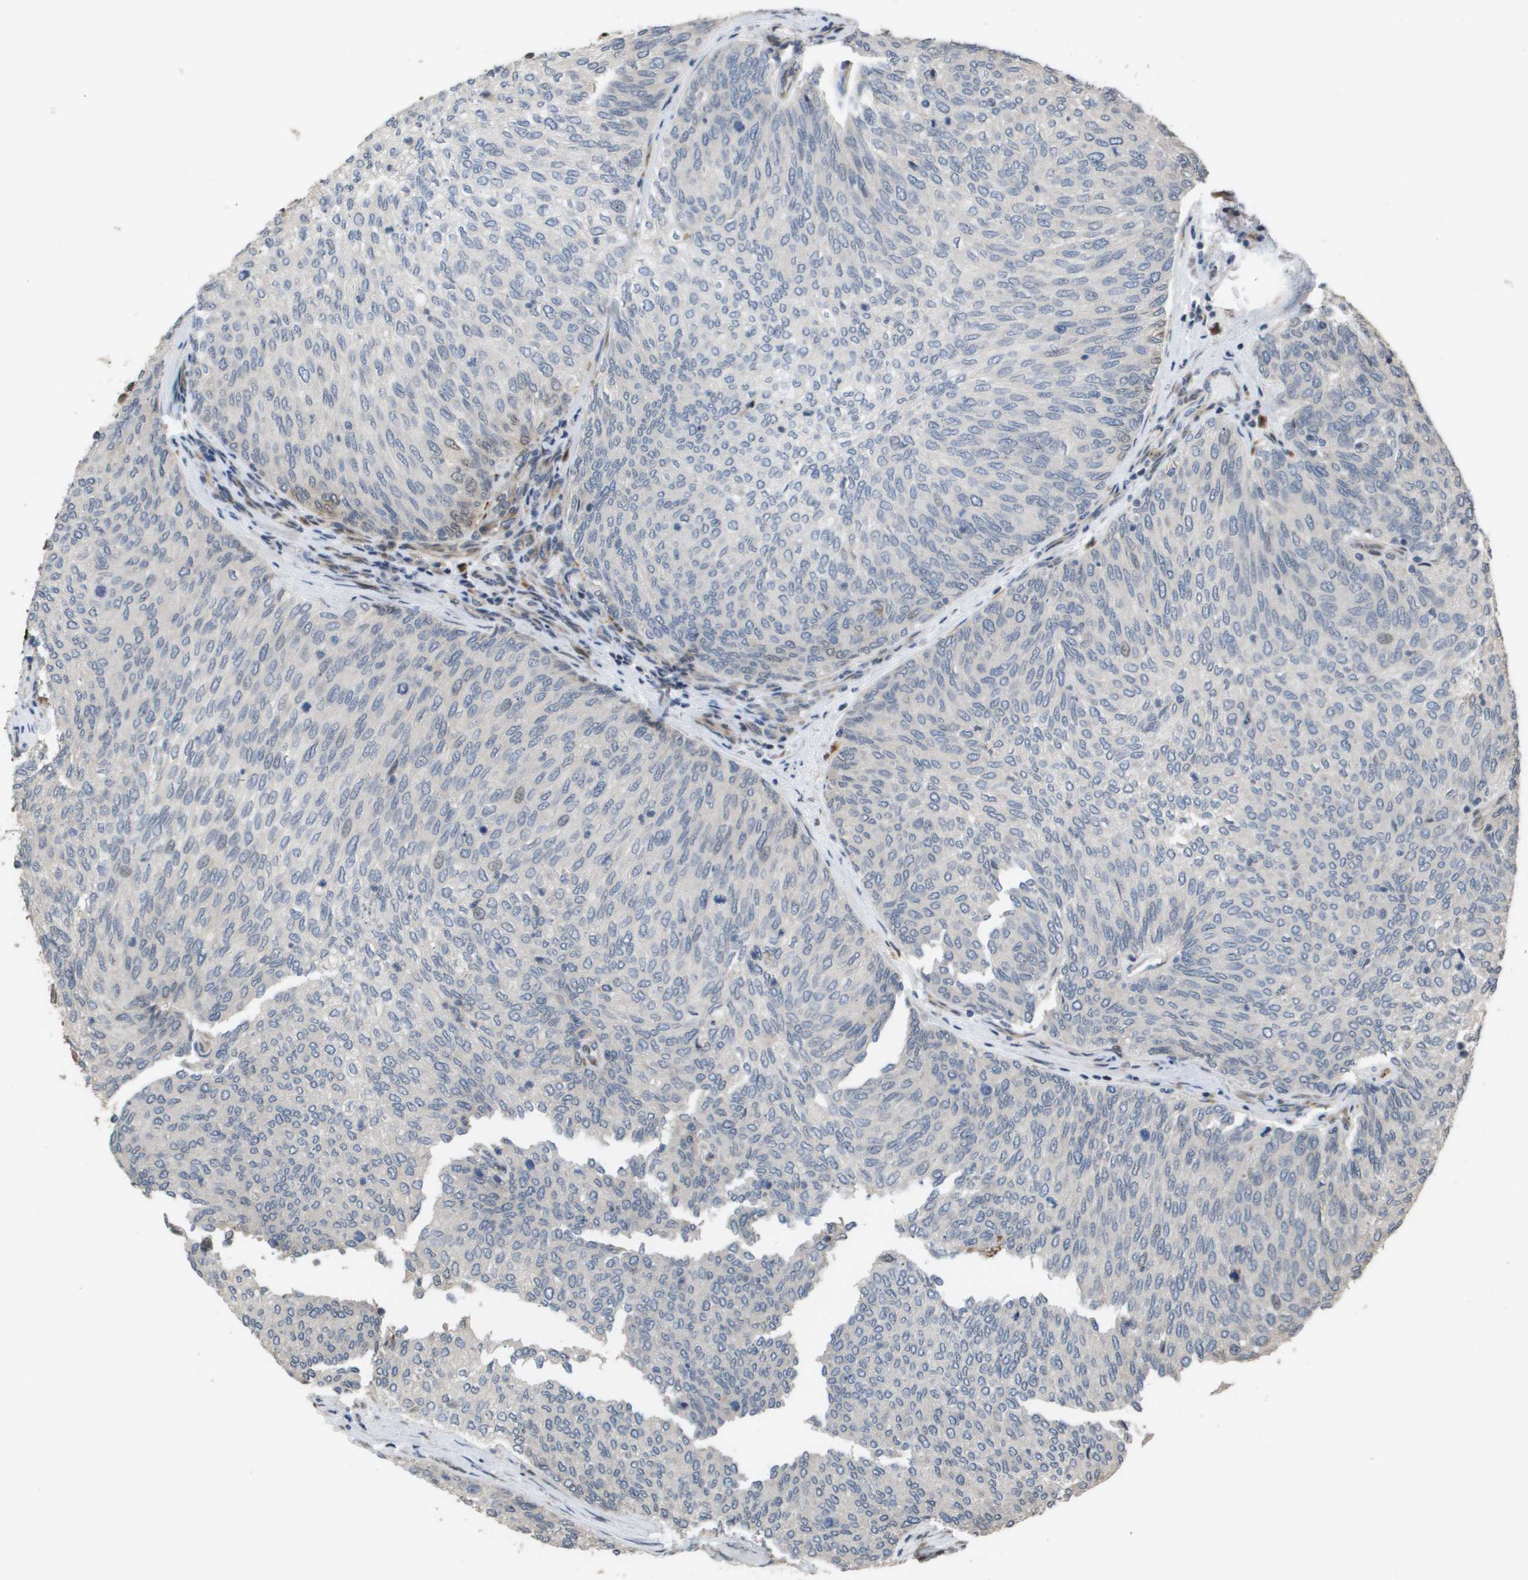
{"staining": {"intensity": "weak", "quantity": "<25%", "location": "cytoplasmic/membranous"}, "tissue": "urothelial cancer", "cell_type": "Tumor cells", "image_type": "cancer", "snomed": [{"axis": "morphology", "description": "Urothelial carcinoma, Low grade"}, {"axis": "topography", "description": "Urinary bladder"}], "caption": "Immunohistochemistry (IHC) of human urothelial carcinoma (low-grade) reveals no staining in tumor cells.", "gene": "AXIN2", "patient": {"sex": "female", "age": 79}}